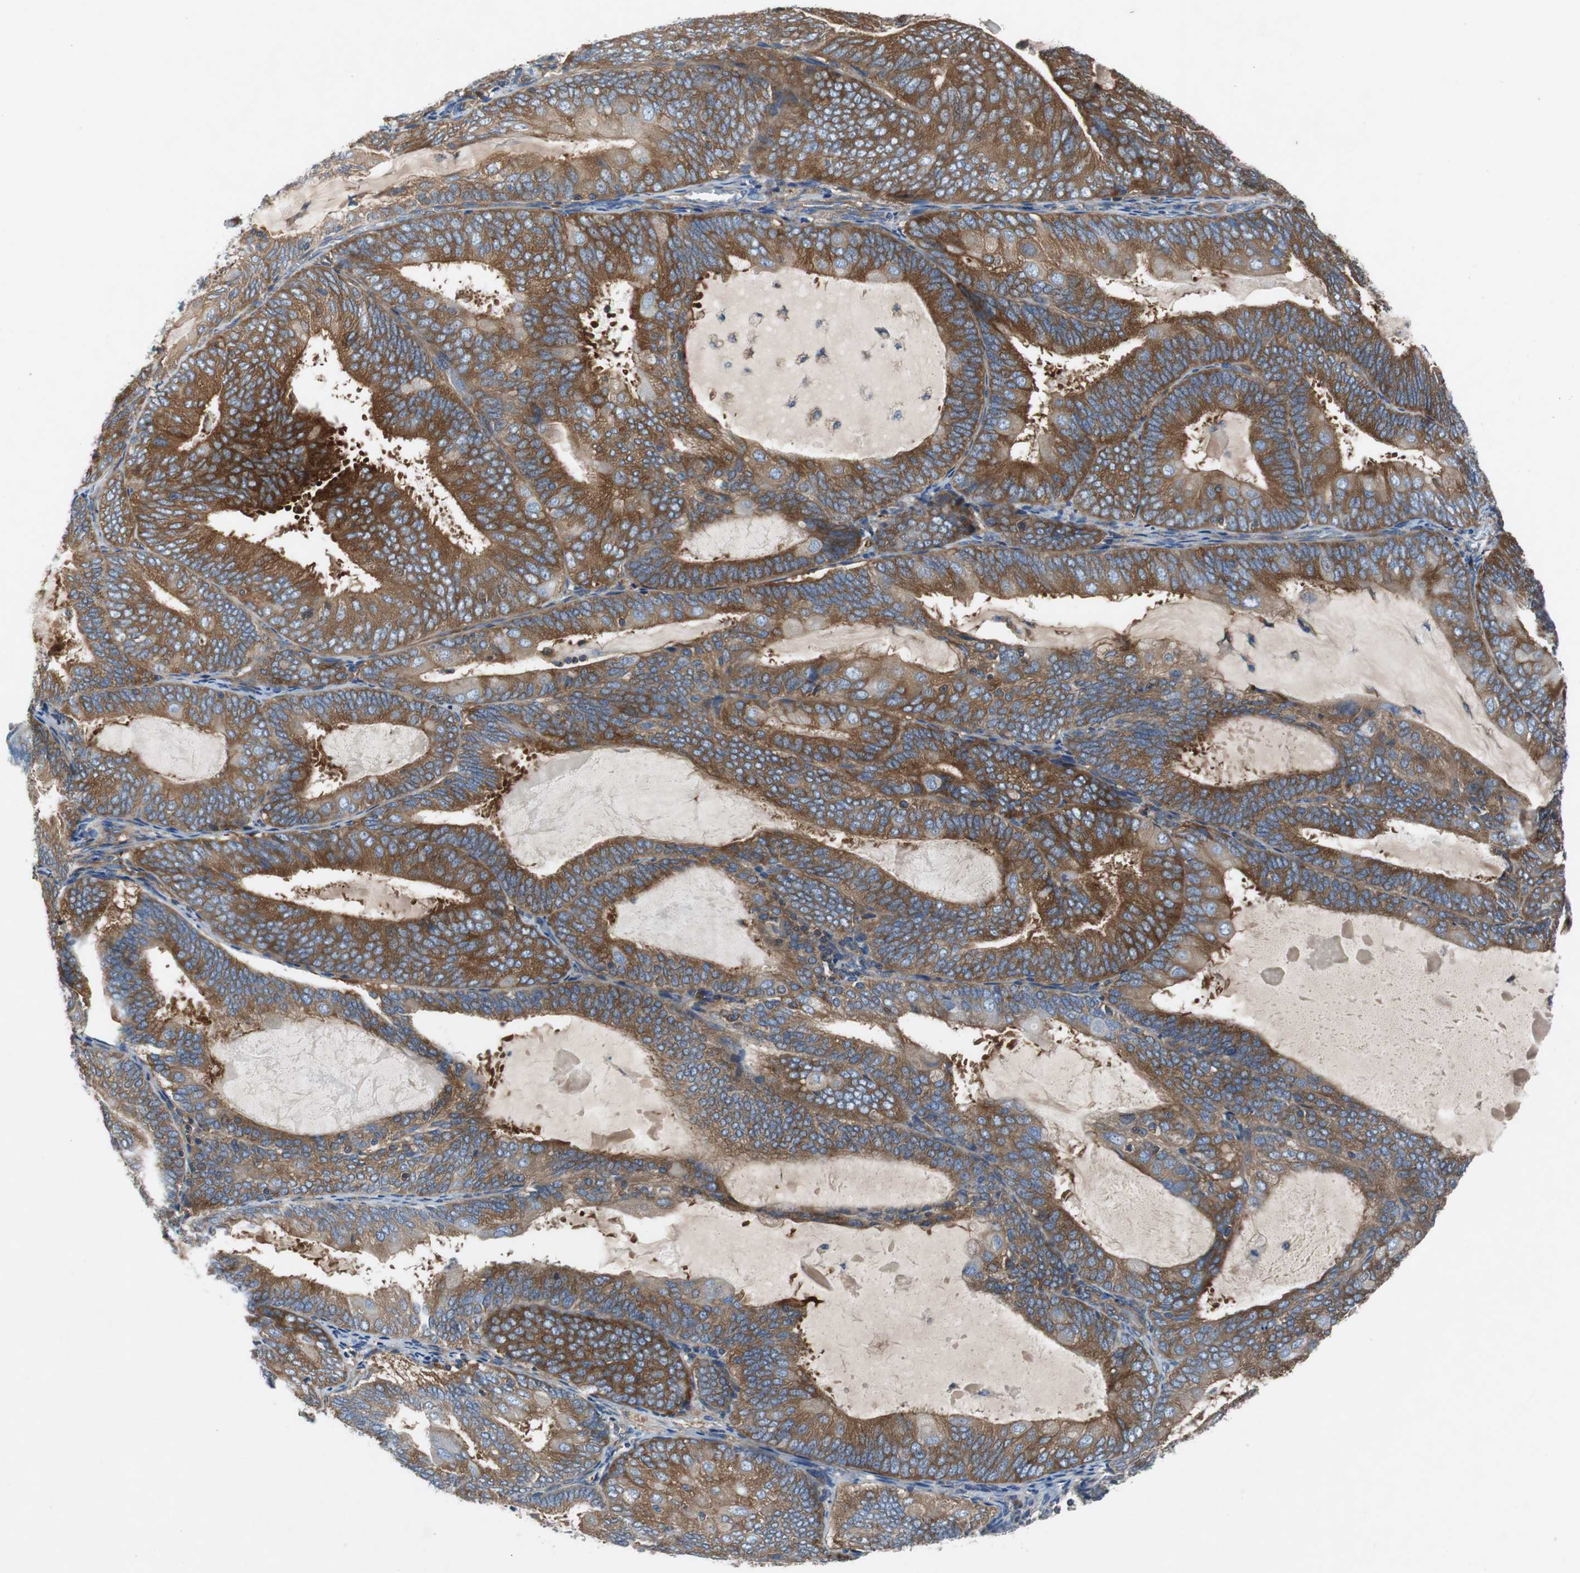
{"staining": {"intensity": "moderate", "quantity": "25%-75%", "location": "cytoplasmic/membranous"}, "tissue": "endometrial cancer", "cell_type": "Tumor cells", "image_type": "cancer", "snomed": [{"axis": "morphology", "description": "Adenocarcinoma, NOS"}, {"axis": "topography", "description": "Endometrium"}], "caption": "The photomicrograph displays staining of endometrial cancer (adenocarcinoma), revealing moderate cytoplasmic/membranous protein positivity (brown color) within tumor cells.", "gene": "GYS1", "patient": {"sex": "female", "age": 81}}